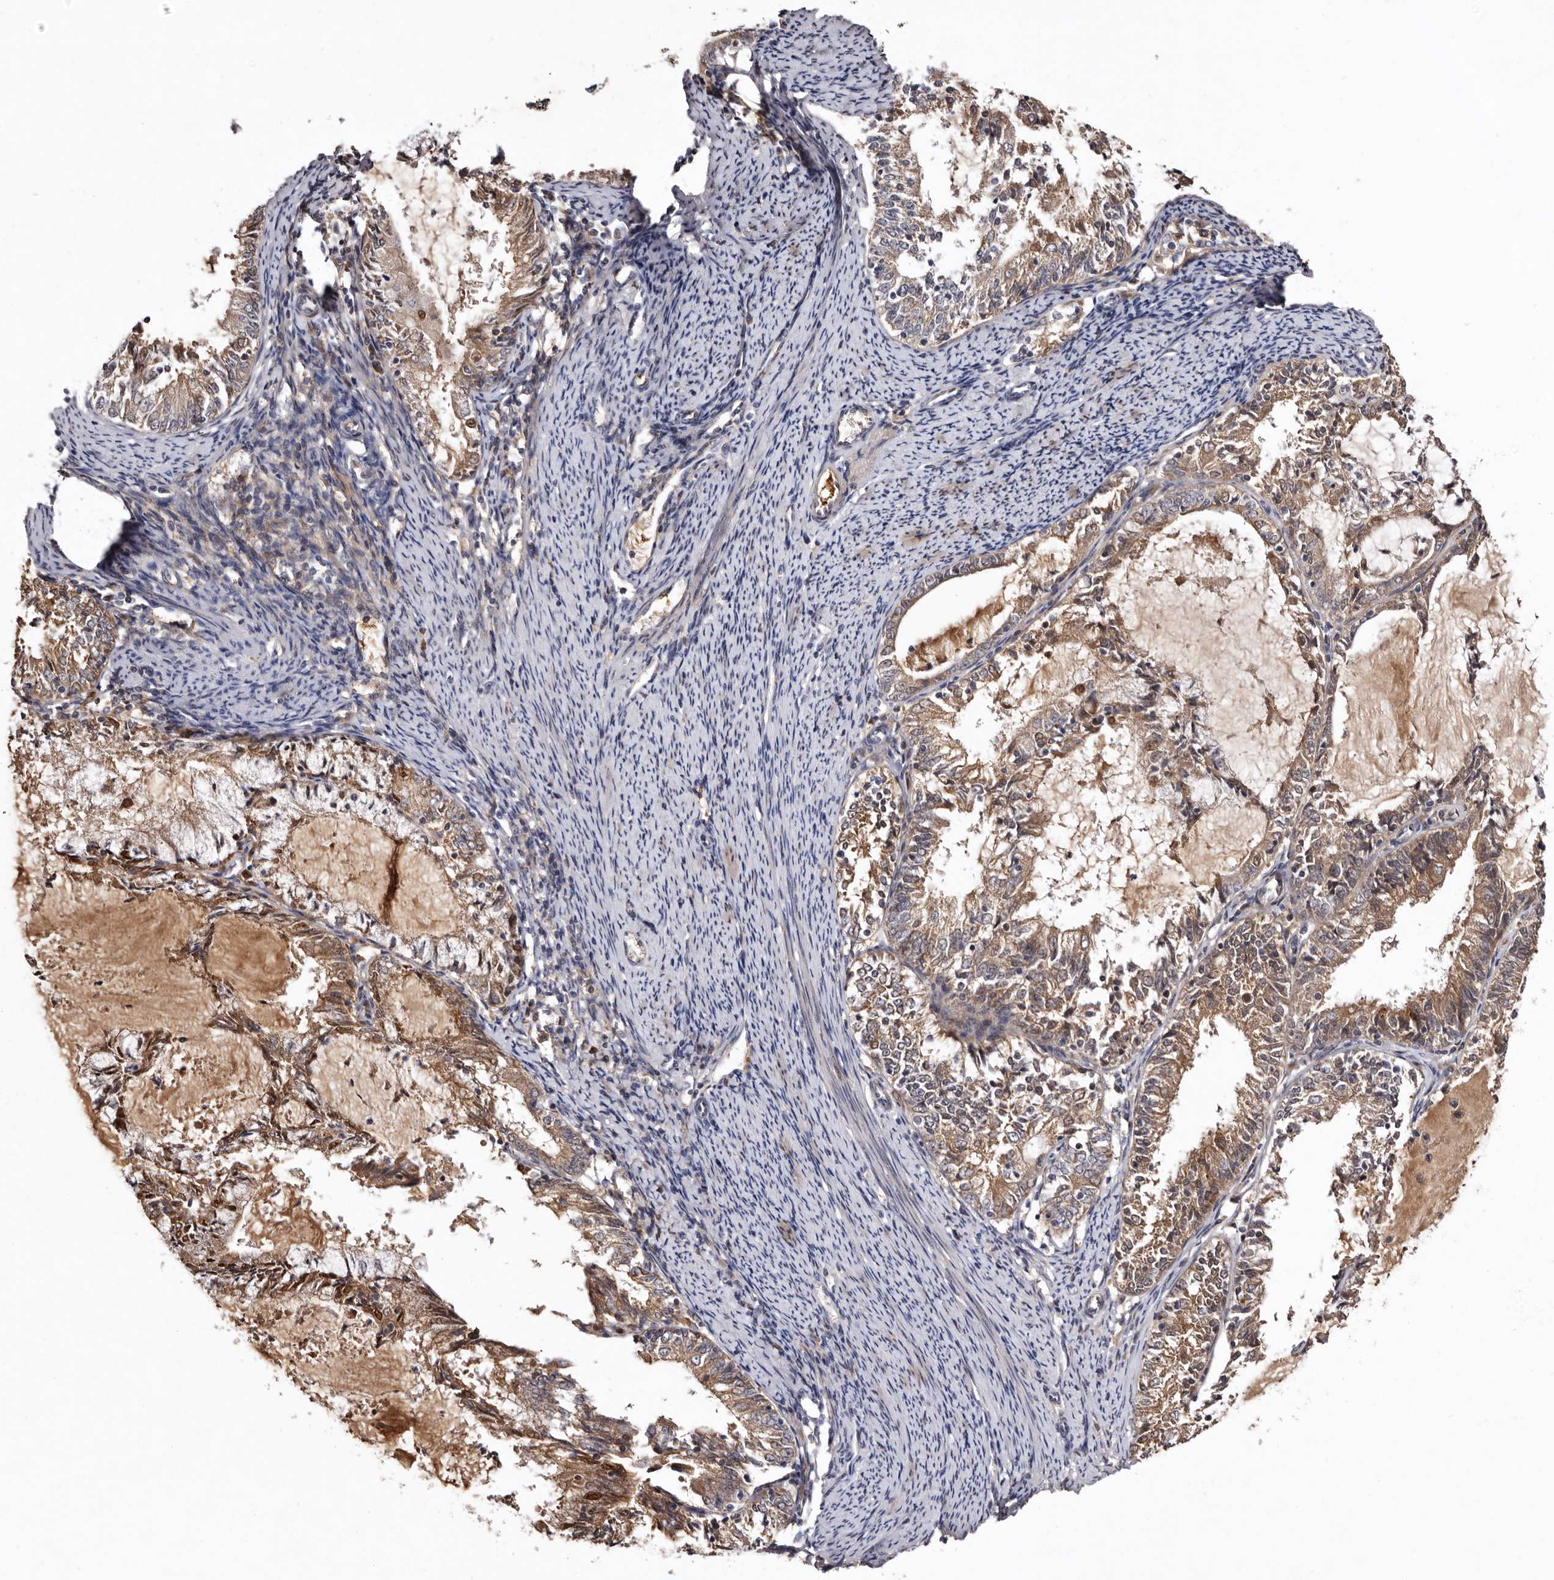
{"staining": {"intensity": "moderate", "quantity": ">75%", "location": "cytoplasmic/membranous"}, "tissue": "endometrial cancer", "cell_type": "Tumor cells", "image_type": "cancer", "snomed": [{"axis": "morphology", "description": "Adenocarcinoma, NOS"}, {"axis": "topography", "description": "Endometrium"}], "caption": "Protein staining demonstrates moderate cytoplasmic/membranous positivity in approximately >75% of tumor cells in endometrial adenocarcinoma. (DAB (3,3'-diaminobenzidine) = brown stain, brightfield microscopy at high magnification).", "gene": "FAM91A1", "patient": {"sex": "female", "age": 57}}